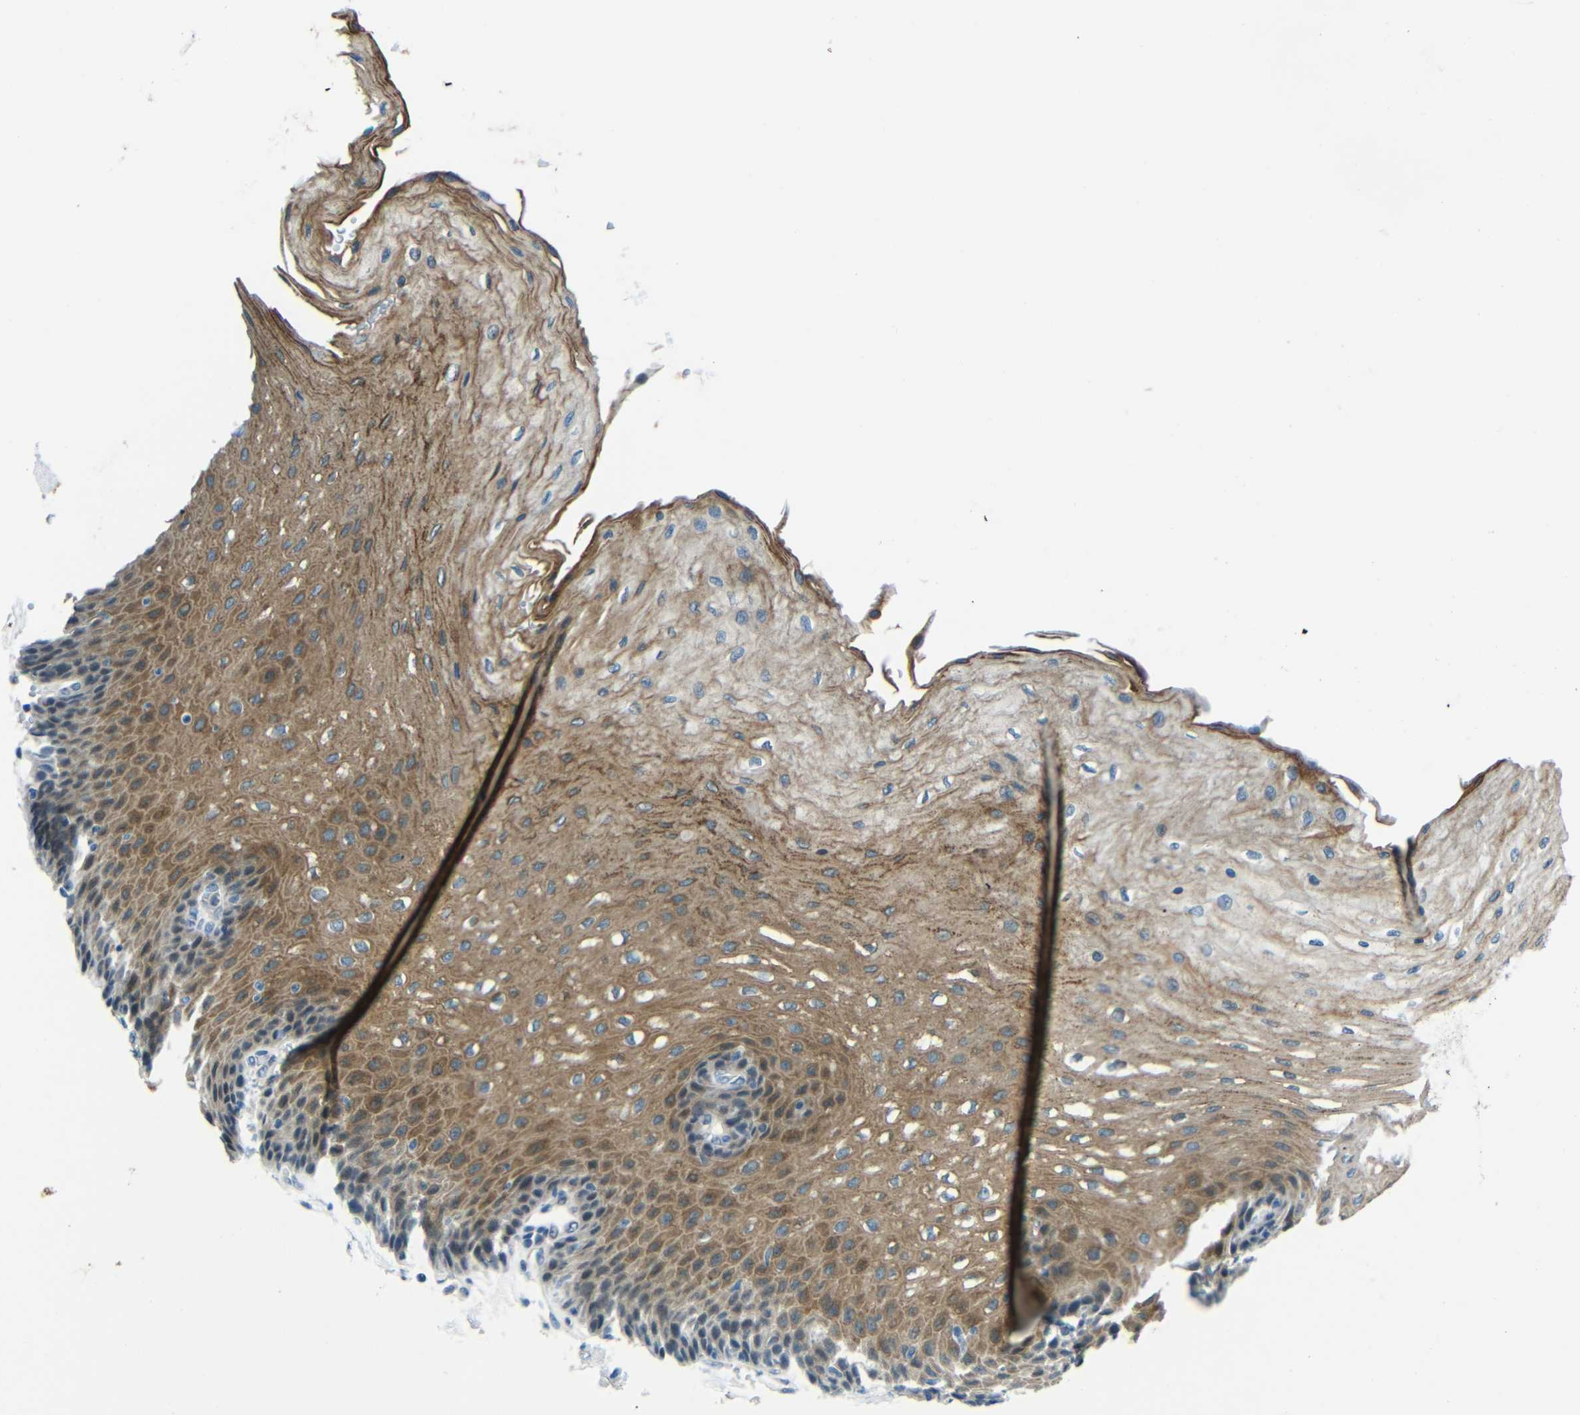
{"staining": {"intensity": "moderate", "quantity": ">75%", "location": "cytoplasmic/membranous"}, "tissue": "esophagus", "cell_type": "Squamous epithelial cells", "image_type": "normal", "snomed": [{"axis": "morphology", "description": "Normal tissue, NOS"}, {"axis": "topography", "description": "Esophagus"}], "caption": "Immunohistochemistry (IHC) of normal esophagus reveals medium levels of moderate cytoplasmic/membranous expression in approximately >75% of squamous epithelial cells.", "gene": "ANKRD22", "patient": {"sex": "female", "age": 72}}